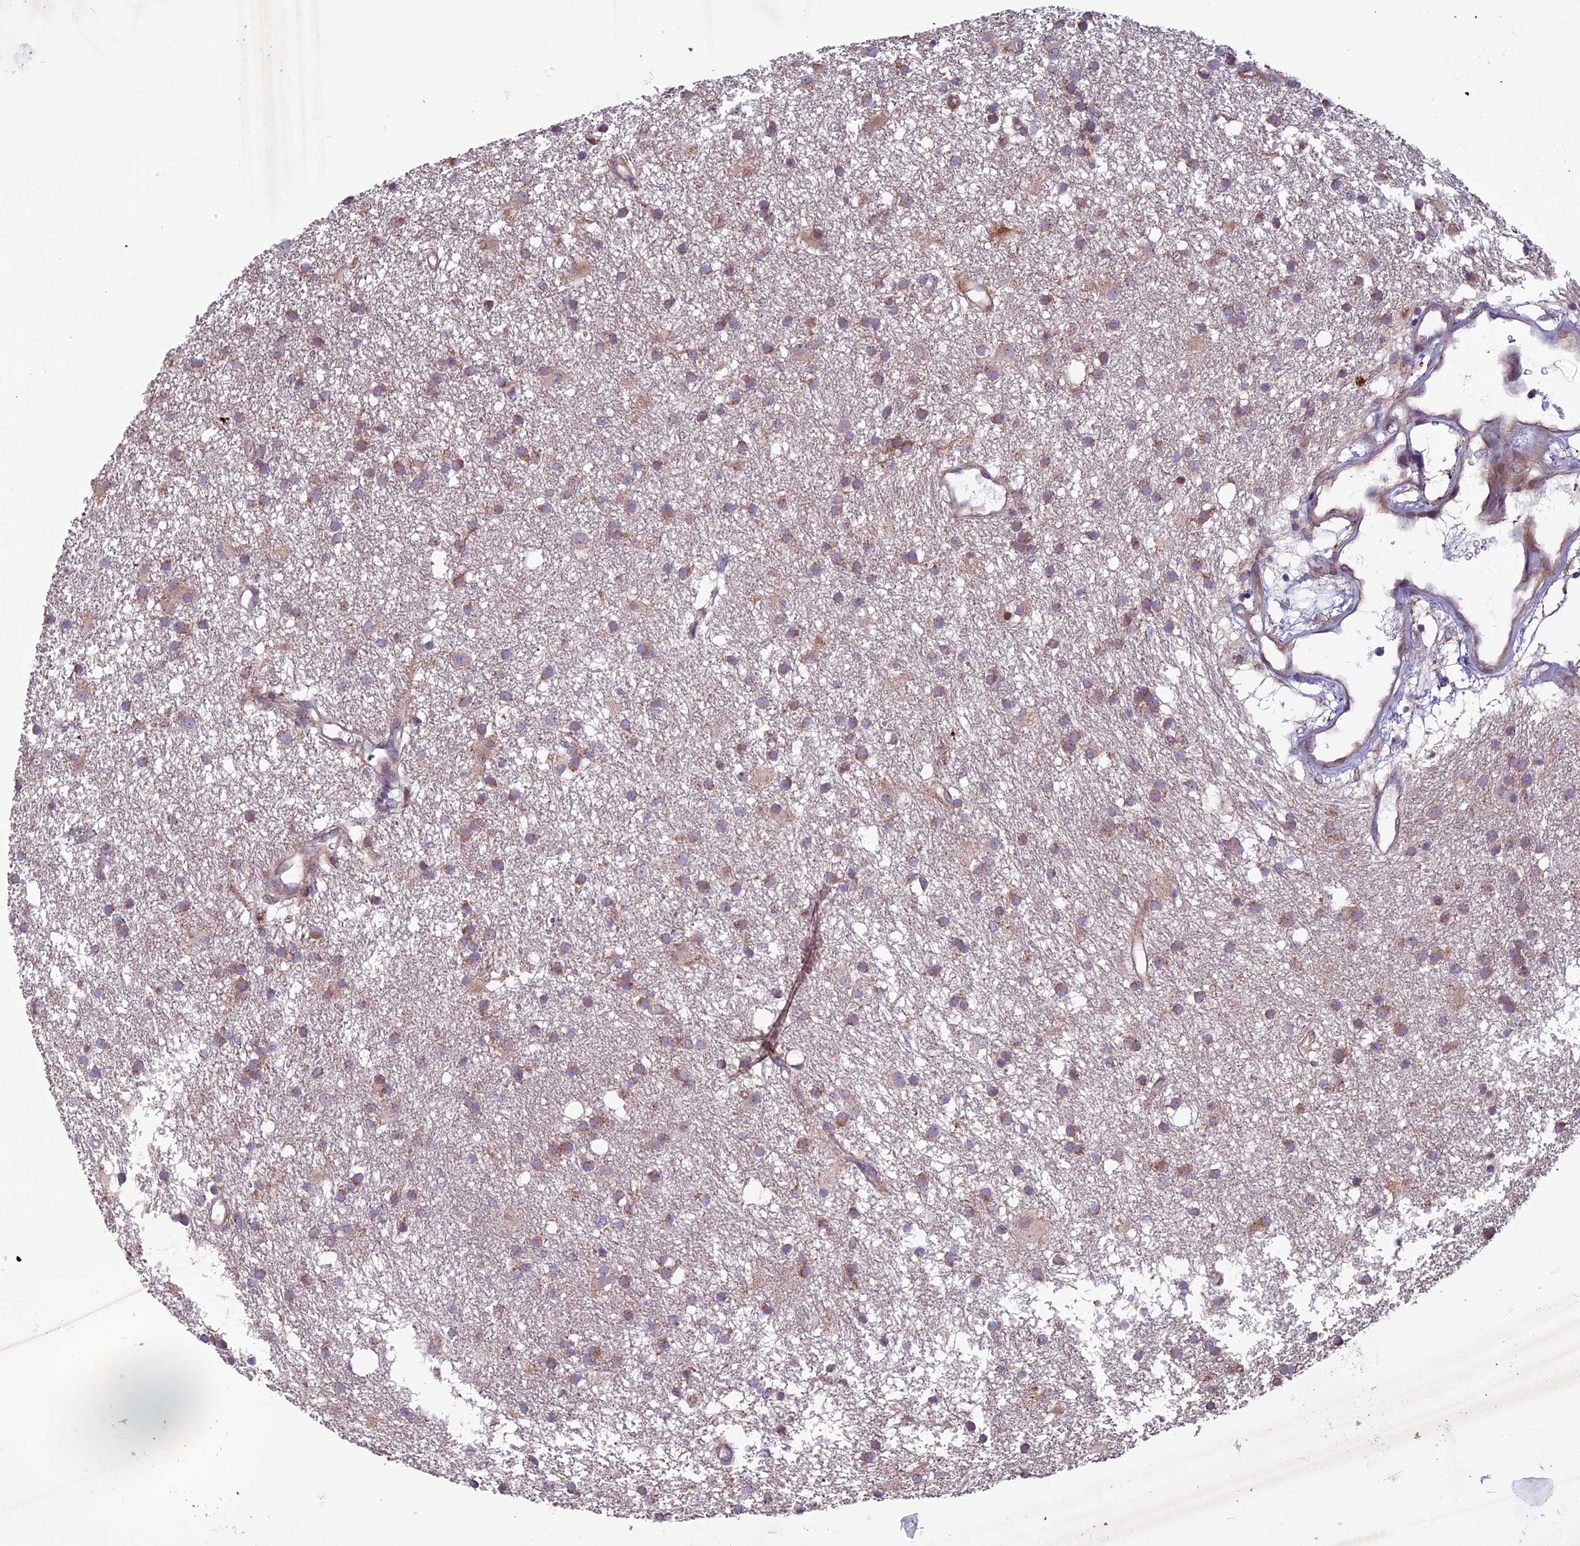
{"staining": {"intensity": "moderate", "quantity": "25%-75%", "location": "cytoplasmic/membranous"}, "tissue": "glioma", "cell_type": "Tumor cells", "image_type": "cancer", "snomed": [{"axis": "morphology", "description": "Glioma, malignant, High grade"}, {"axis": "topography", "description": "Brain"}], "caption": "Approximately 25%-75% of tumor cells in high-grade glioma (malignant) exhibit moderate cytoplasmic/membranous protein staining as visualized by brown immunohistochemical staining.", "gene": "MIEF2", "patient": {"sex": "male", "age": 77}}